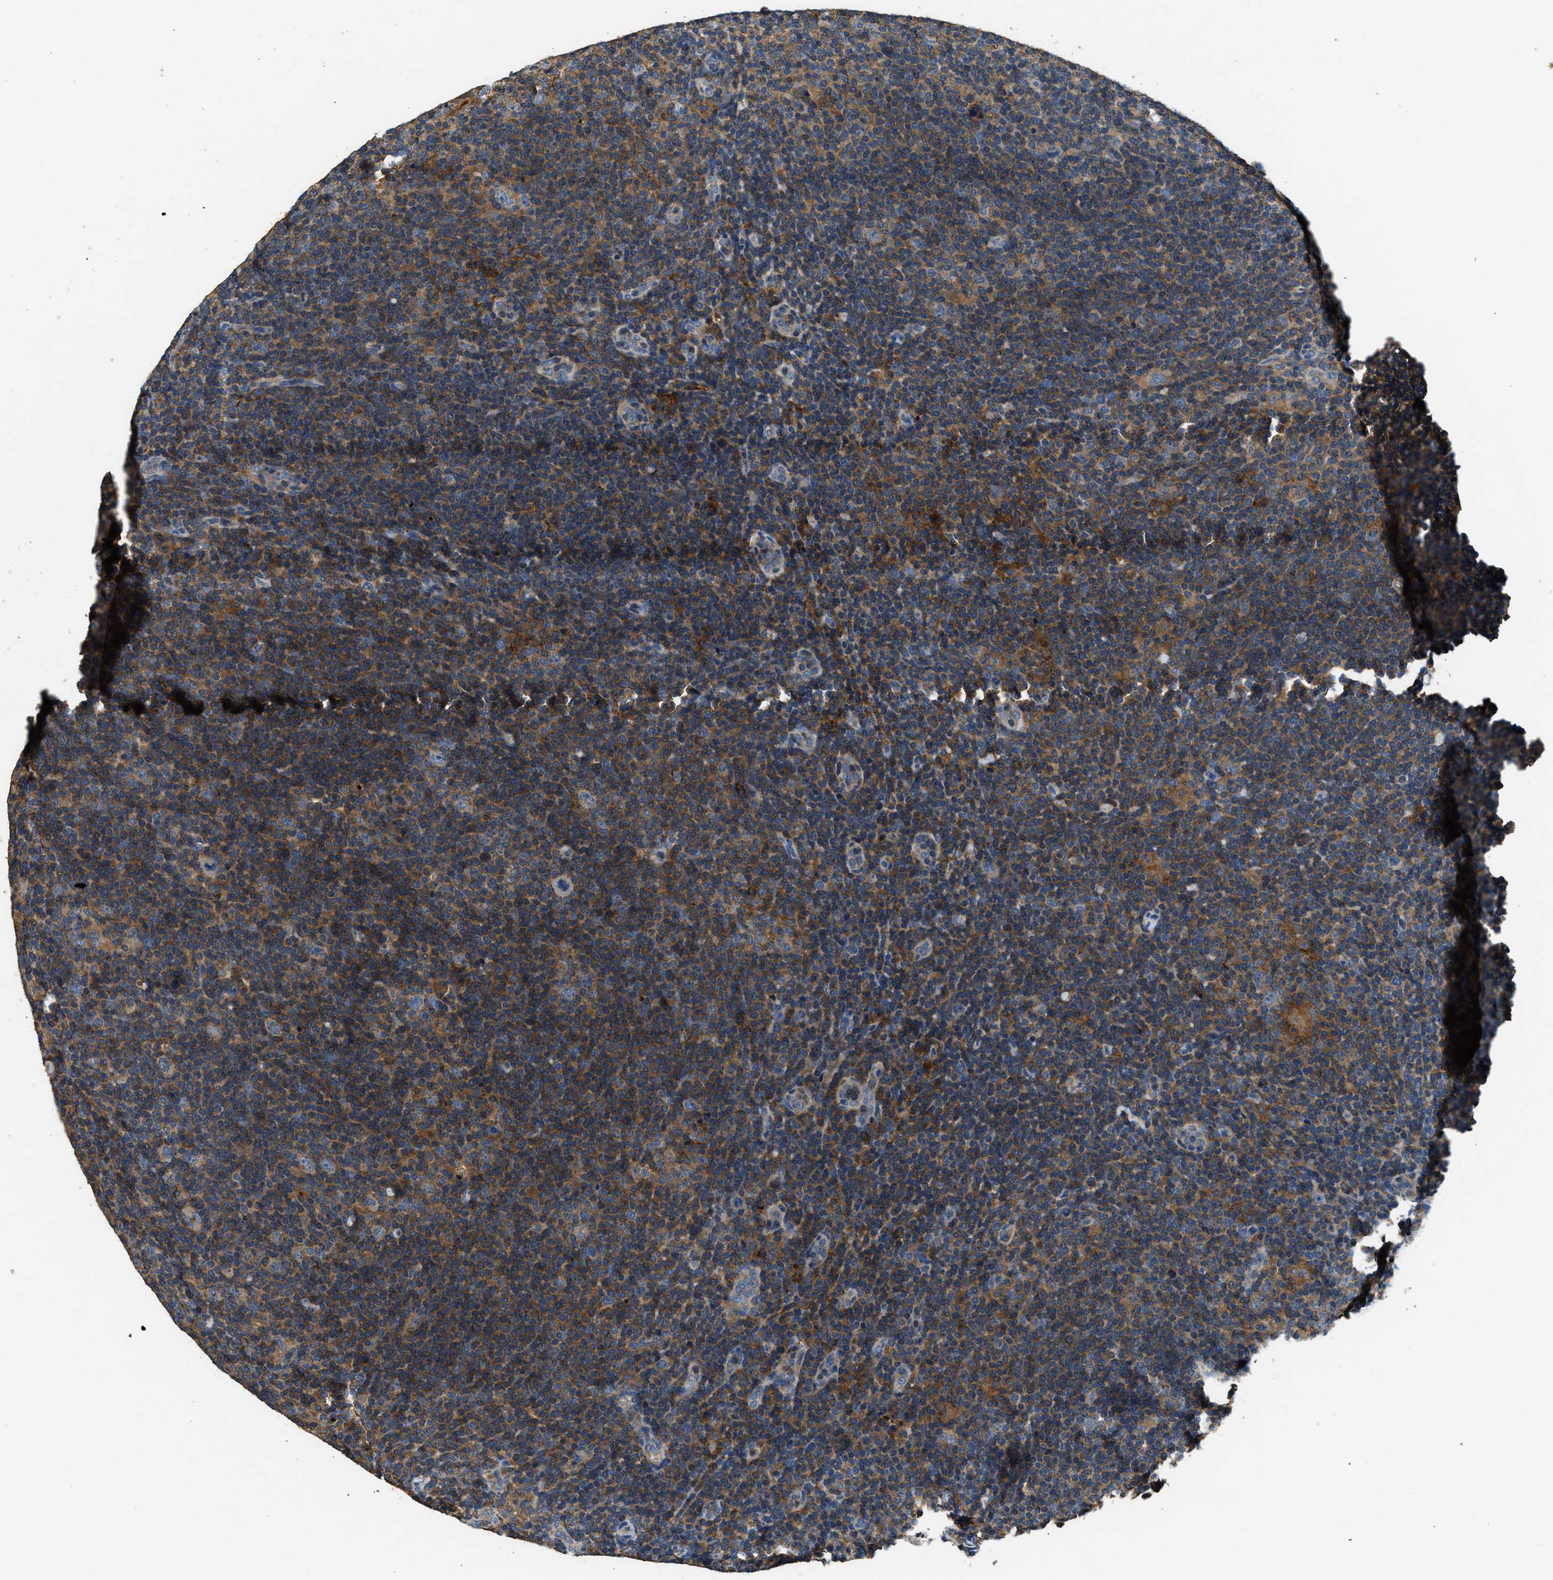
{"staining": {"intensity": "negative", "quantity": "none", "location": "none"}, "tissue": "lymphoma", "cell_type": "Tumor cells", "image_type": "cancer", "snomed": [{"axis": "morphology", "description": "Hodgkin's disease, NOS"}, {"axis": "topography", "description": "Lymph node"}], "caption": "Tumor cells show no significant protein expression in lymphoma. Nuclei are stained in blue.", "gene": "BLOC1S1", "patient": {"sex": "female", "age": 57}}